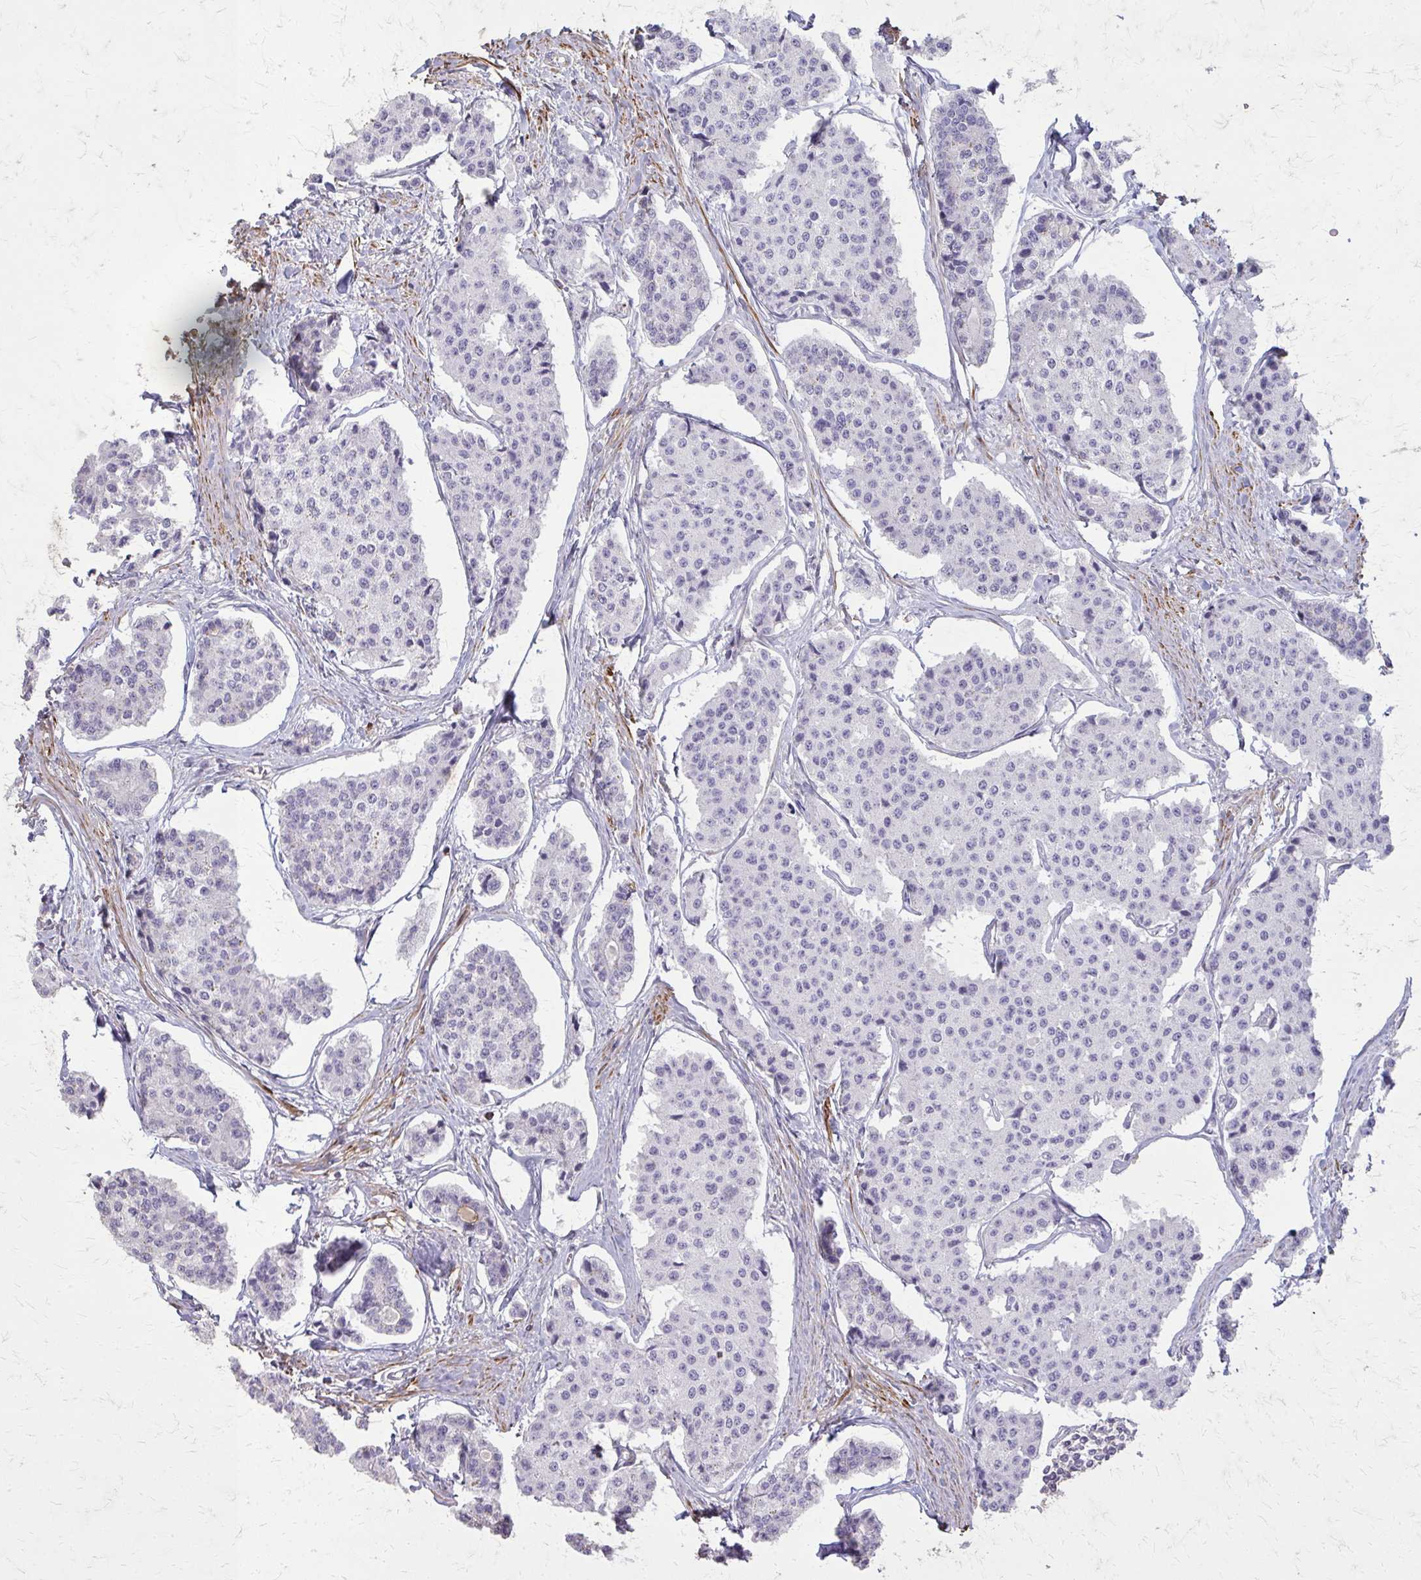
{"staining": {"intensity": "negative", "quantity": "none", "location": "none"}, "tissue": "carcinoid", "cell_type": "Tumor cells", "image_type": "cancer", "snomed": [{"axis": "morphology", "description": "Carcinoid, malignant, NOS"}, {"axis": "topography", "description": "Small intestine"}], "caption": "This is a image of immunohistochemistry staining of carcinoid, which shows no expression in tumor cells.", "gene": "TENM4", "patient": {"sex": "female", "age": 65}}